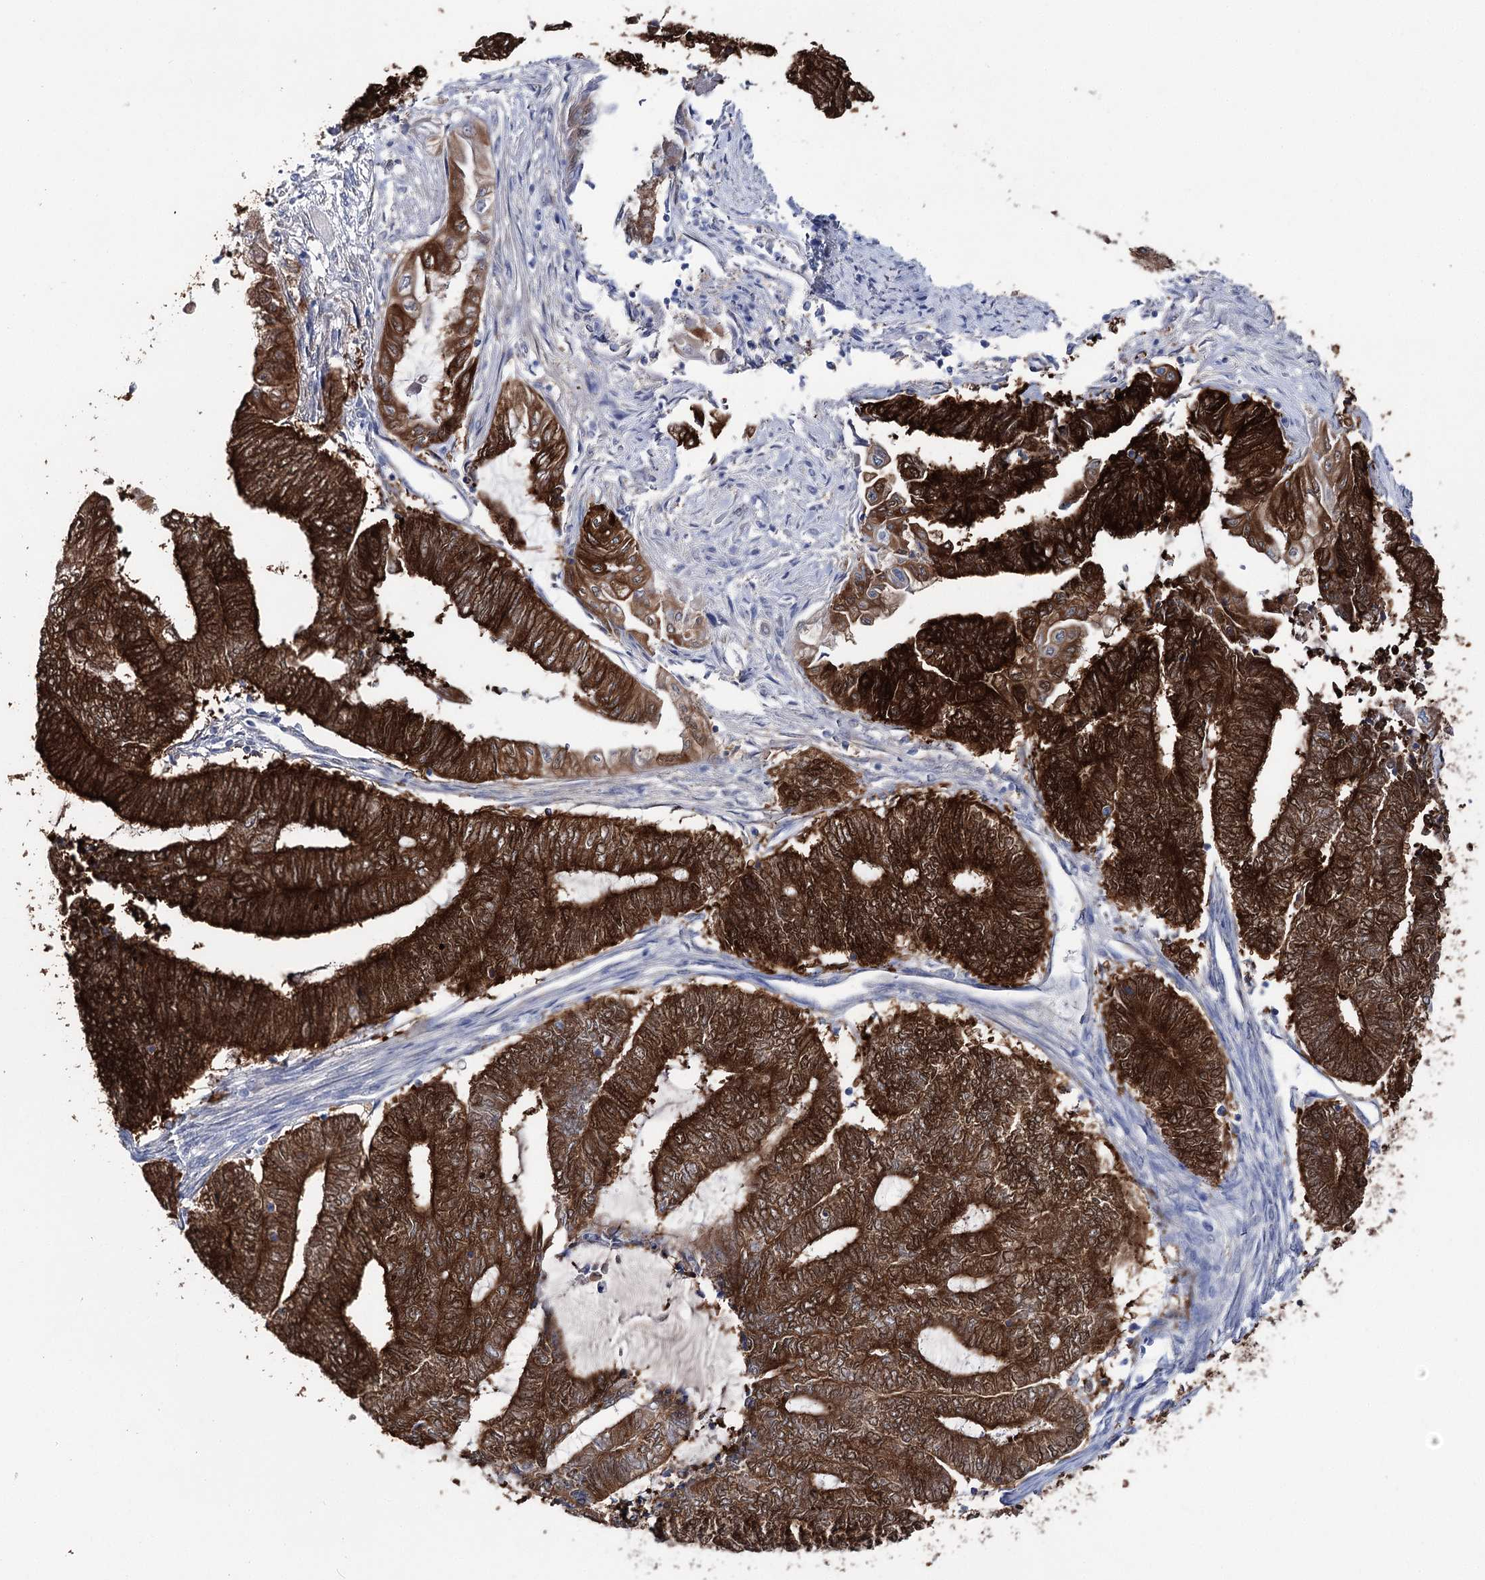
{"staining": {"intensity": "strong", "quantity": ">75%", "location": "cytoplasmic/membranous,nuclear"}, "tissue": "endometrial cancer", "cell_type": "Tumor cells", "image_type": "cancer", "snomed": [{"axis": "morphology", "description": "Adenocarcinoma, NOS"}, {"axis": "topography", "description": "Uterus"}, {"axis": "topography", "description": "Endometrium"}], "caption": "A high-resolution photomicrograph shows immunohistochemistry staining of endometrial cancer (adenocarcinoma), which shows strong cytoplasmic/membranous and nuclear staining in approximately >75% of tumor cells.", "gene": "UGDH", "patient": {"sex": "female", "age": 70}}